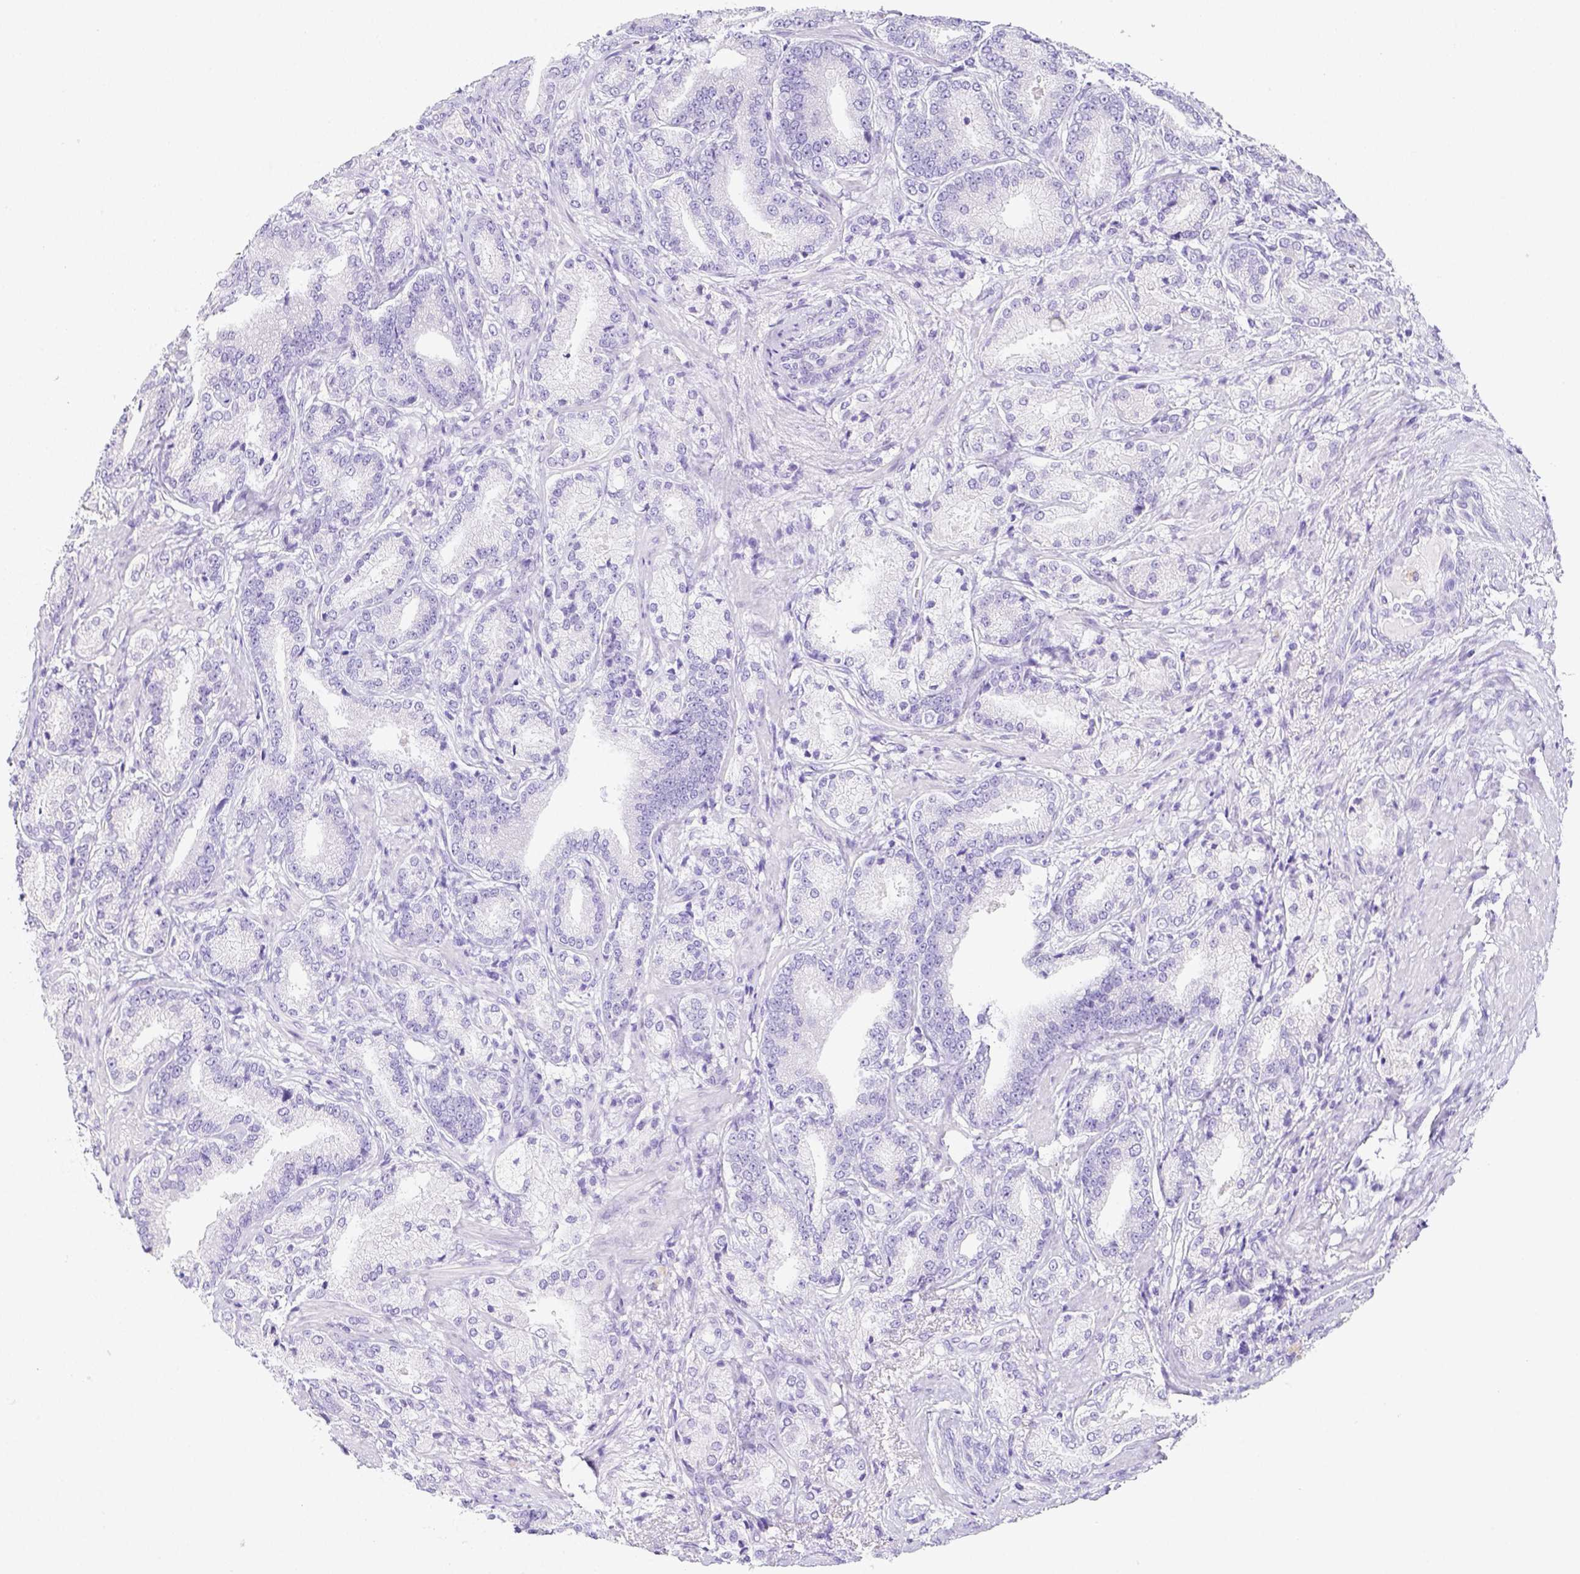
{"staining": {"intensity": "negative", "quantity": "none", "location": "none"}, "tissue": "prostate cancer", "cell_type": "Tumor cells", "image_type": "cancer", "snomed": [{"axis": "morphology", "description": "Adenocarcinoma, High grade"}, {"axis": "topography", "description": "Prostate and seminal vesicle, NOS"}], "caption": "Tumor cells show no significant protein expression in prostate cancer (adenocarcinoma (high-grade)).", "gene": "ARHGAP36", "patient": {"sex": "male", "age": 61}}